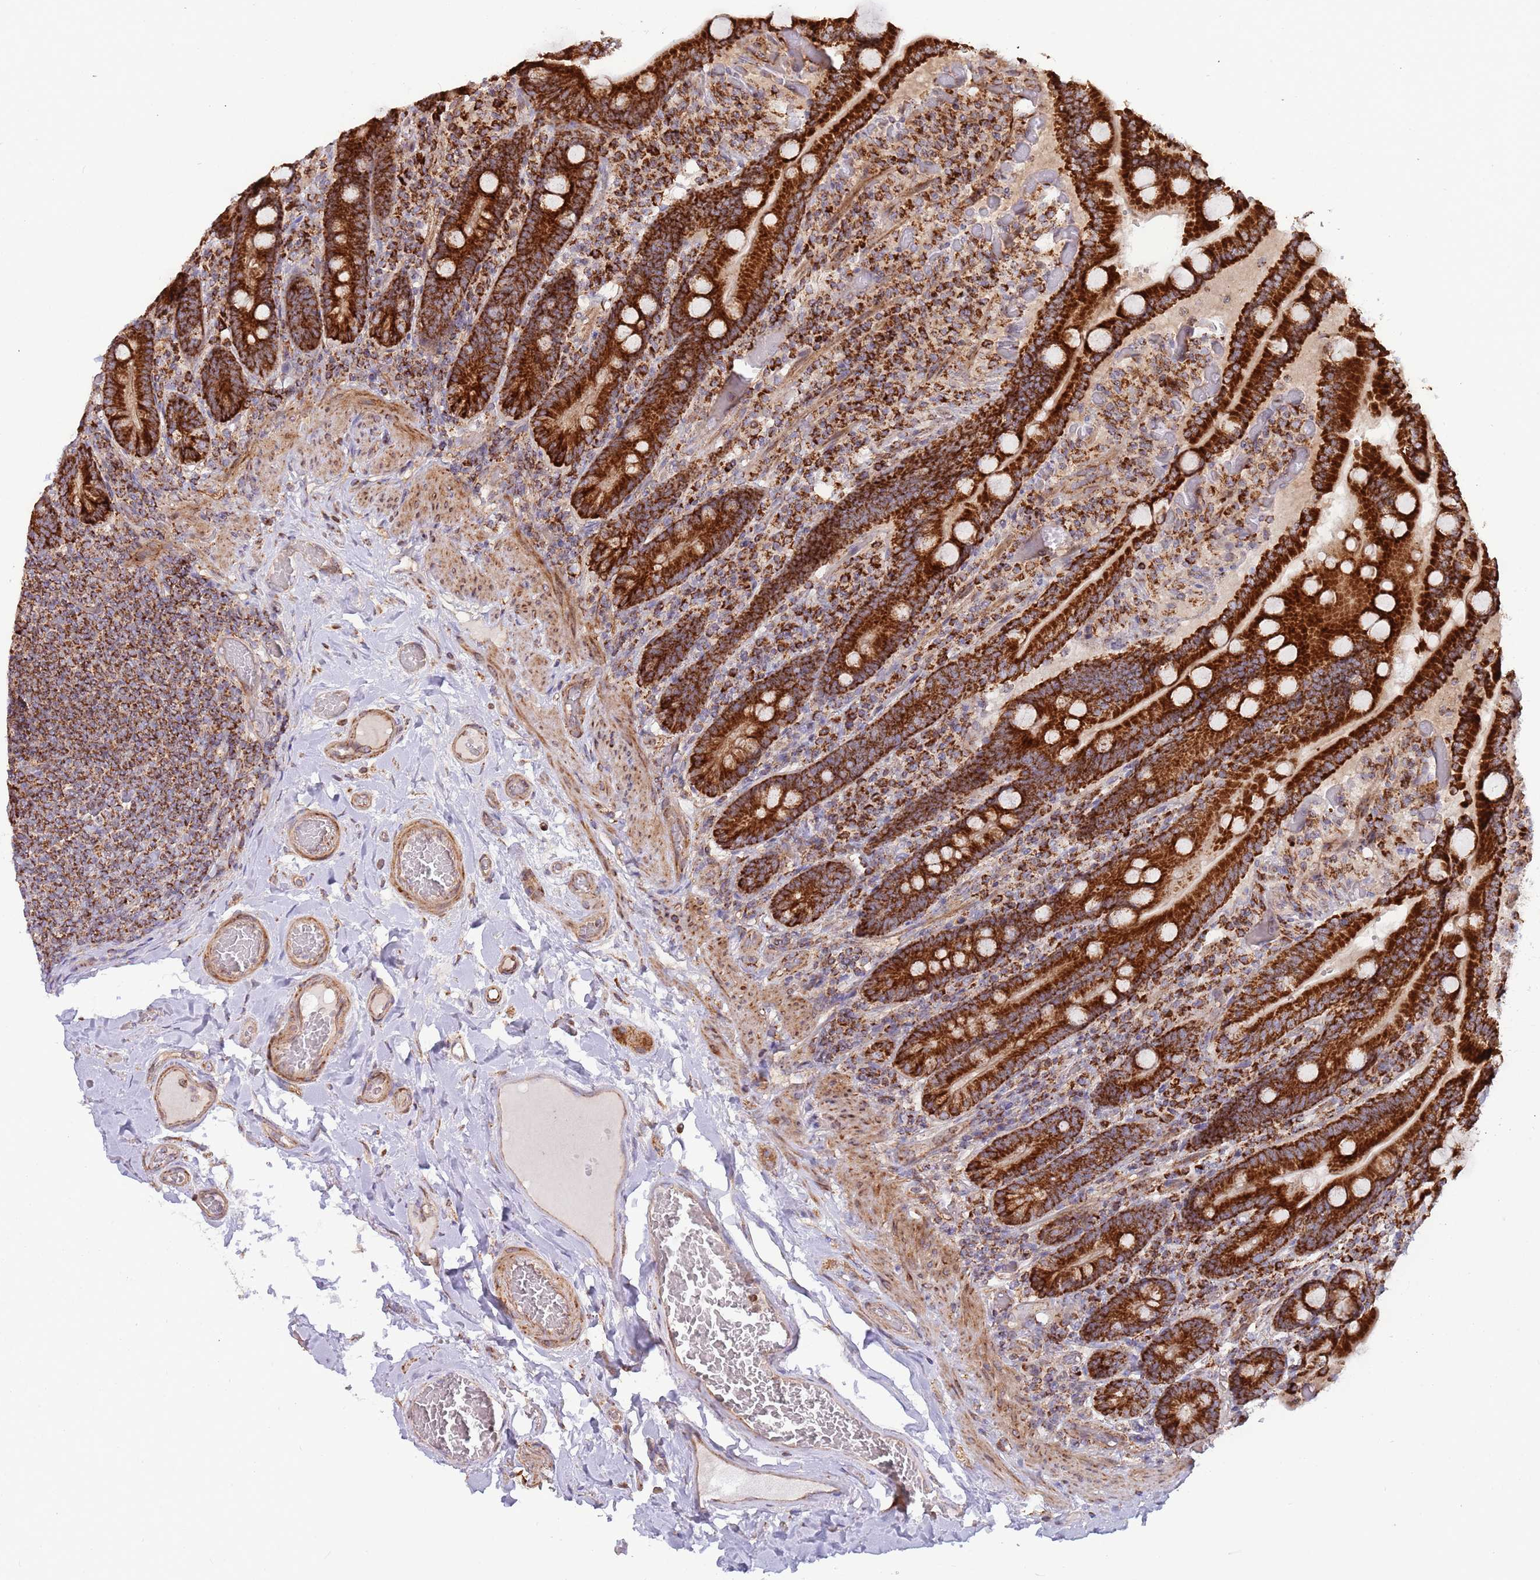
{"staining": {"intensity": "strong", "quantity": ">75%", "location": "cytoplasmic/membranous"}, "tissue": "duodenum", "cell_type": "Glandular cells", "image_type": "normal", "snomed": [{"axis": "morphology", "description": "Normal tissue, NOS"}, {"axis": "topography", "description": "Duodenum"}], "caption": "Benign duodenum exhibits strong cytoplasmic/membranous positivity in approximately >75% of glandular cells, visualized by immunohistochemistry.", "gene": "ATP5PD", "patient": {"sex": "female", "age": 62}}